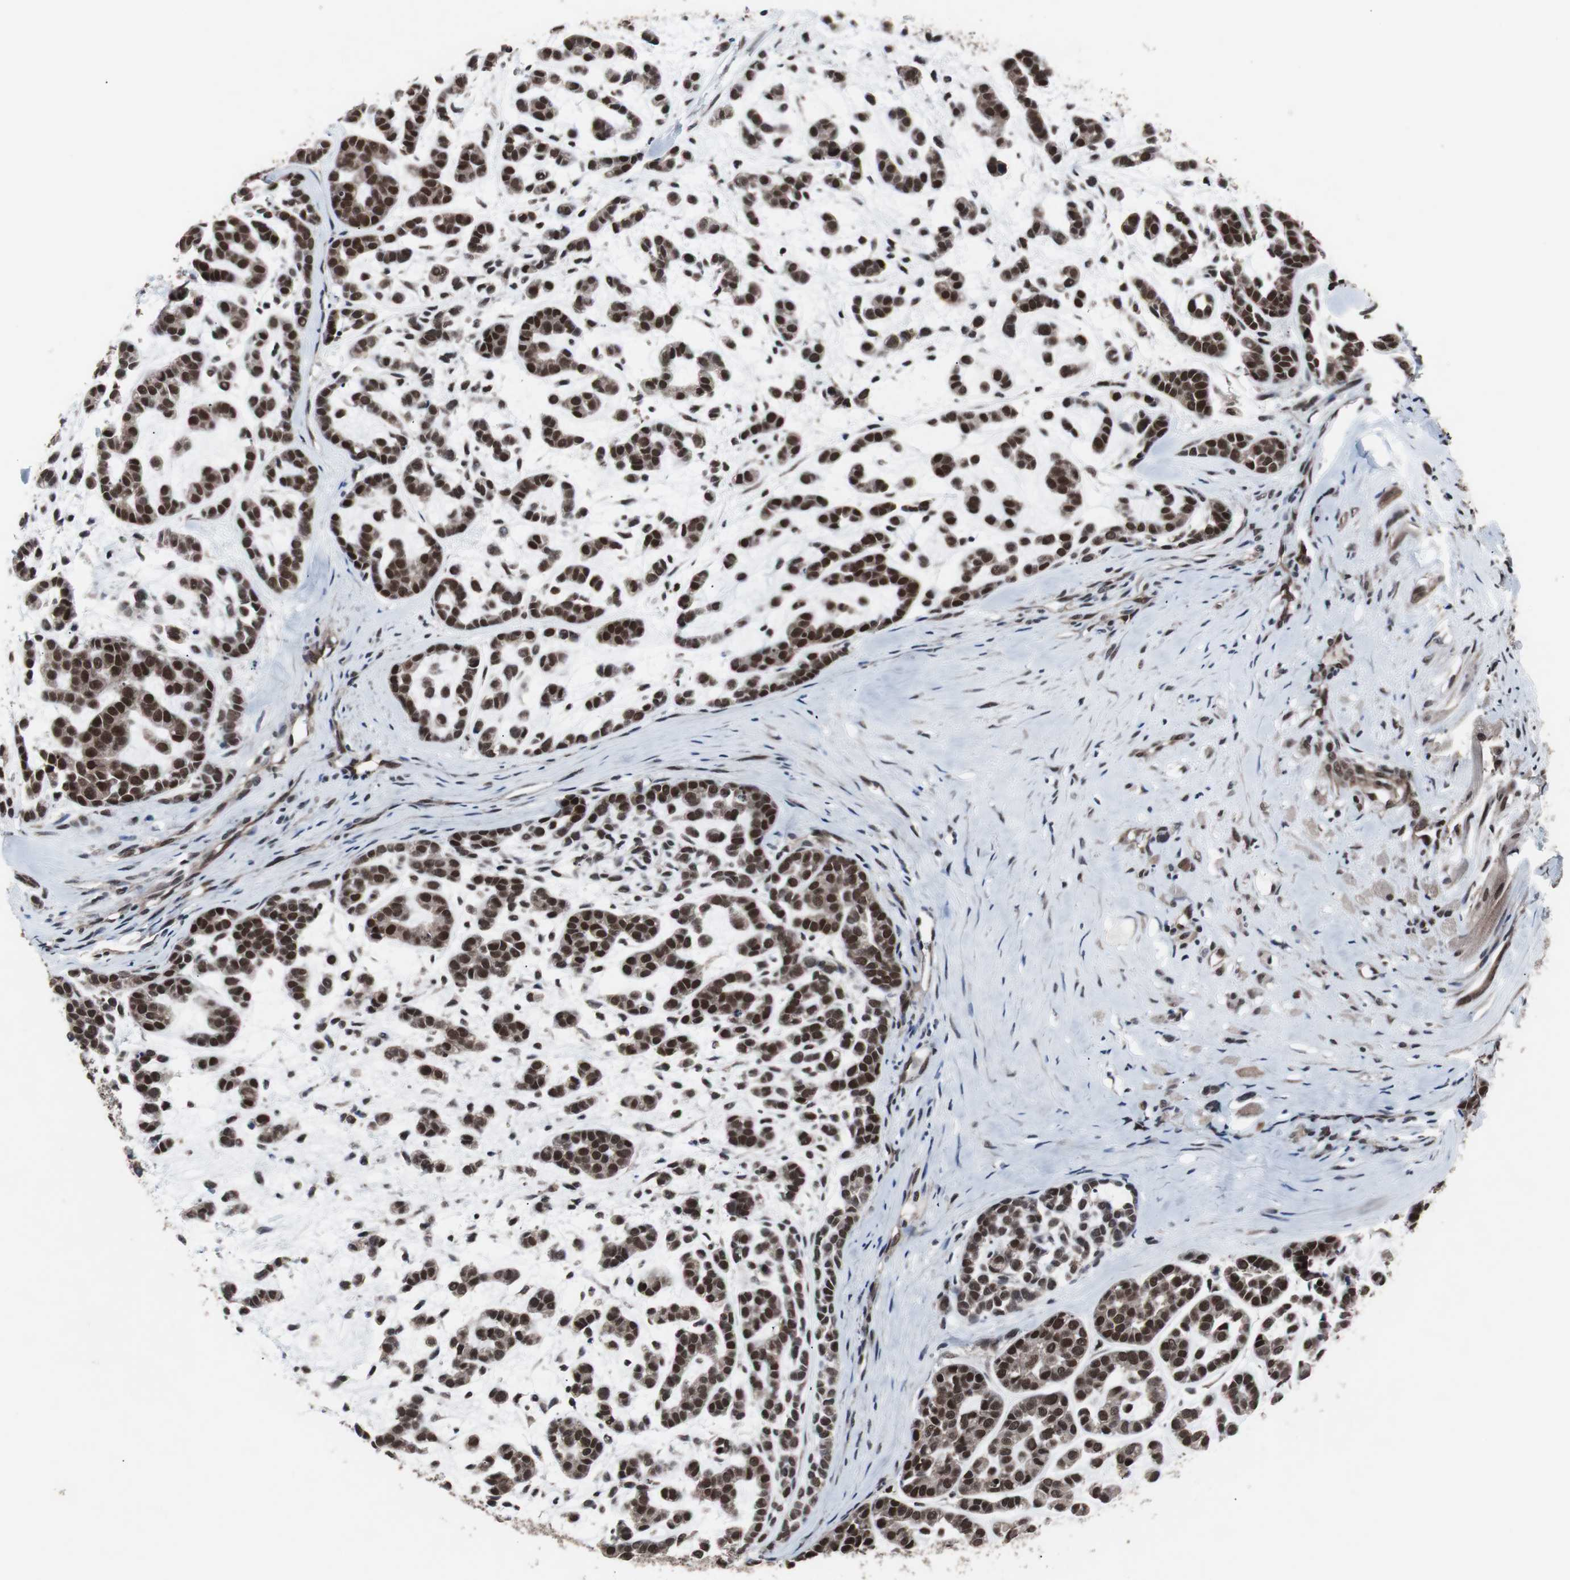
{"staining": {"intensity": "strong", "quantity": ">75%", "location": "cytoplasmic/membranous,nuclear"}, "tissue": "head and neck cancer", "cell_type": "Tumor cells", "image_type": "cancer", "snomed": [{"axis": "morphology", "description": "Adenocarcinoma, NOS"}, {"axis": "morphology", "description": "Adenoma, NOS"}, {"axis": "topography", "description": "Head-Neck"}], "caption": "Brown immunohistochemical staining in human head and neck adenocarcinoma displays strong cytoplasmic/membranous and nuclear positivity in about >75% of tumor cells.", "gene": "GTF2F2", "patient": {"sex": "female", "age": 55}}